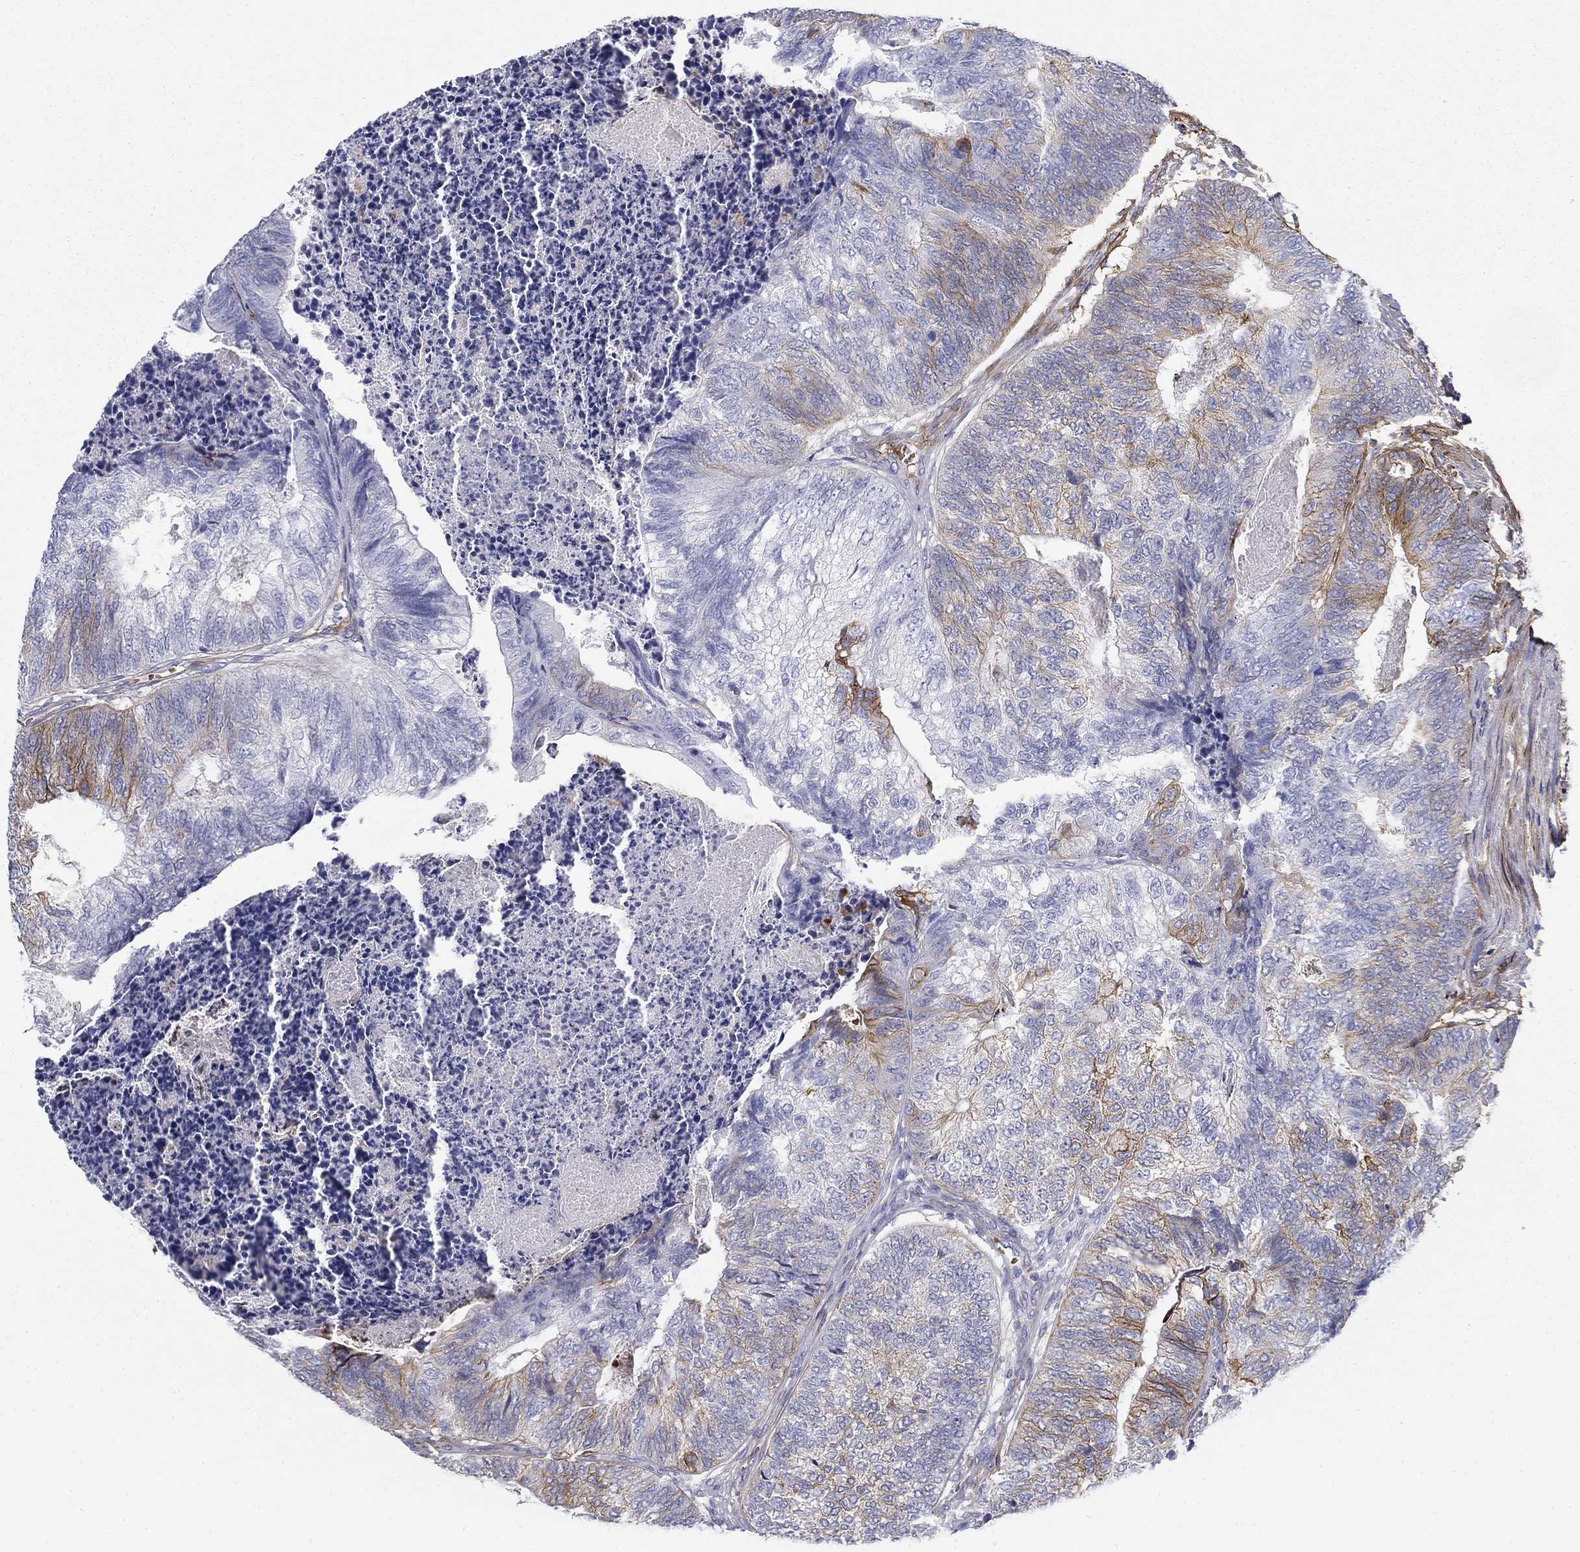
{"staining": {"intensity": "strong", "quantity": "<25%", "location": "cytoplasmic/membranous"}, "tissue": "colorectal cancer", "cell_type": "Tumor cells", "image_type": "cancer", "snomed": [{"axis": "morphology", "description": "Adenocarcinoma, NOS"}, {"axis": "topography", "description": "Colon"}], "caption": "Adenocarcinoma (colorectal) tissue displays strong cytoplasmic/membranous expression in about <25% of tumor cells, visualized by immunohistochemistry. (IHC, brightfield microscopy, high magnification).", "gene": "GPC1", "patient": {"sex": "female", "age": 67}}